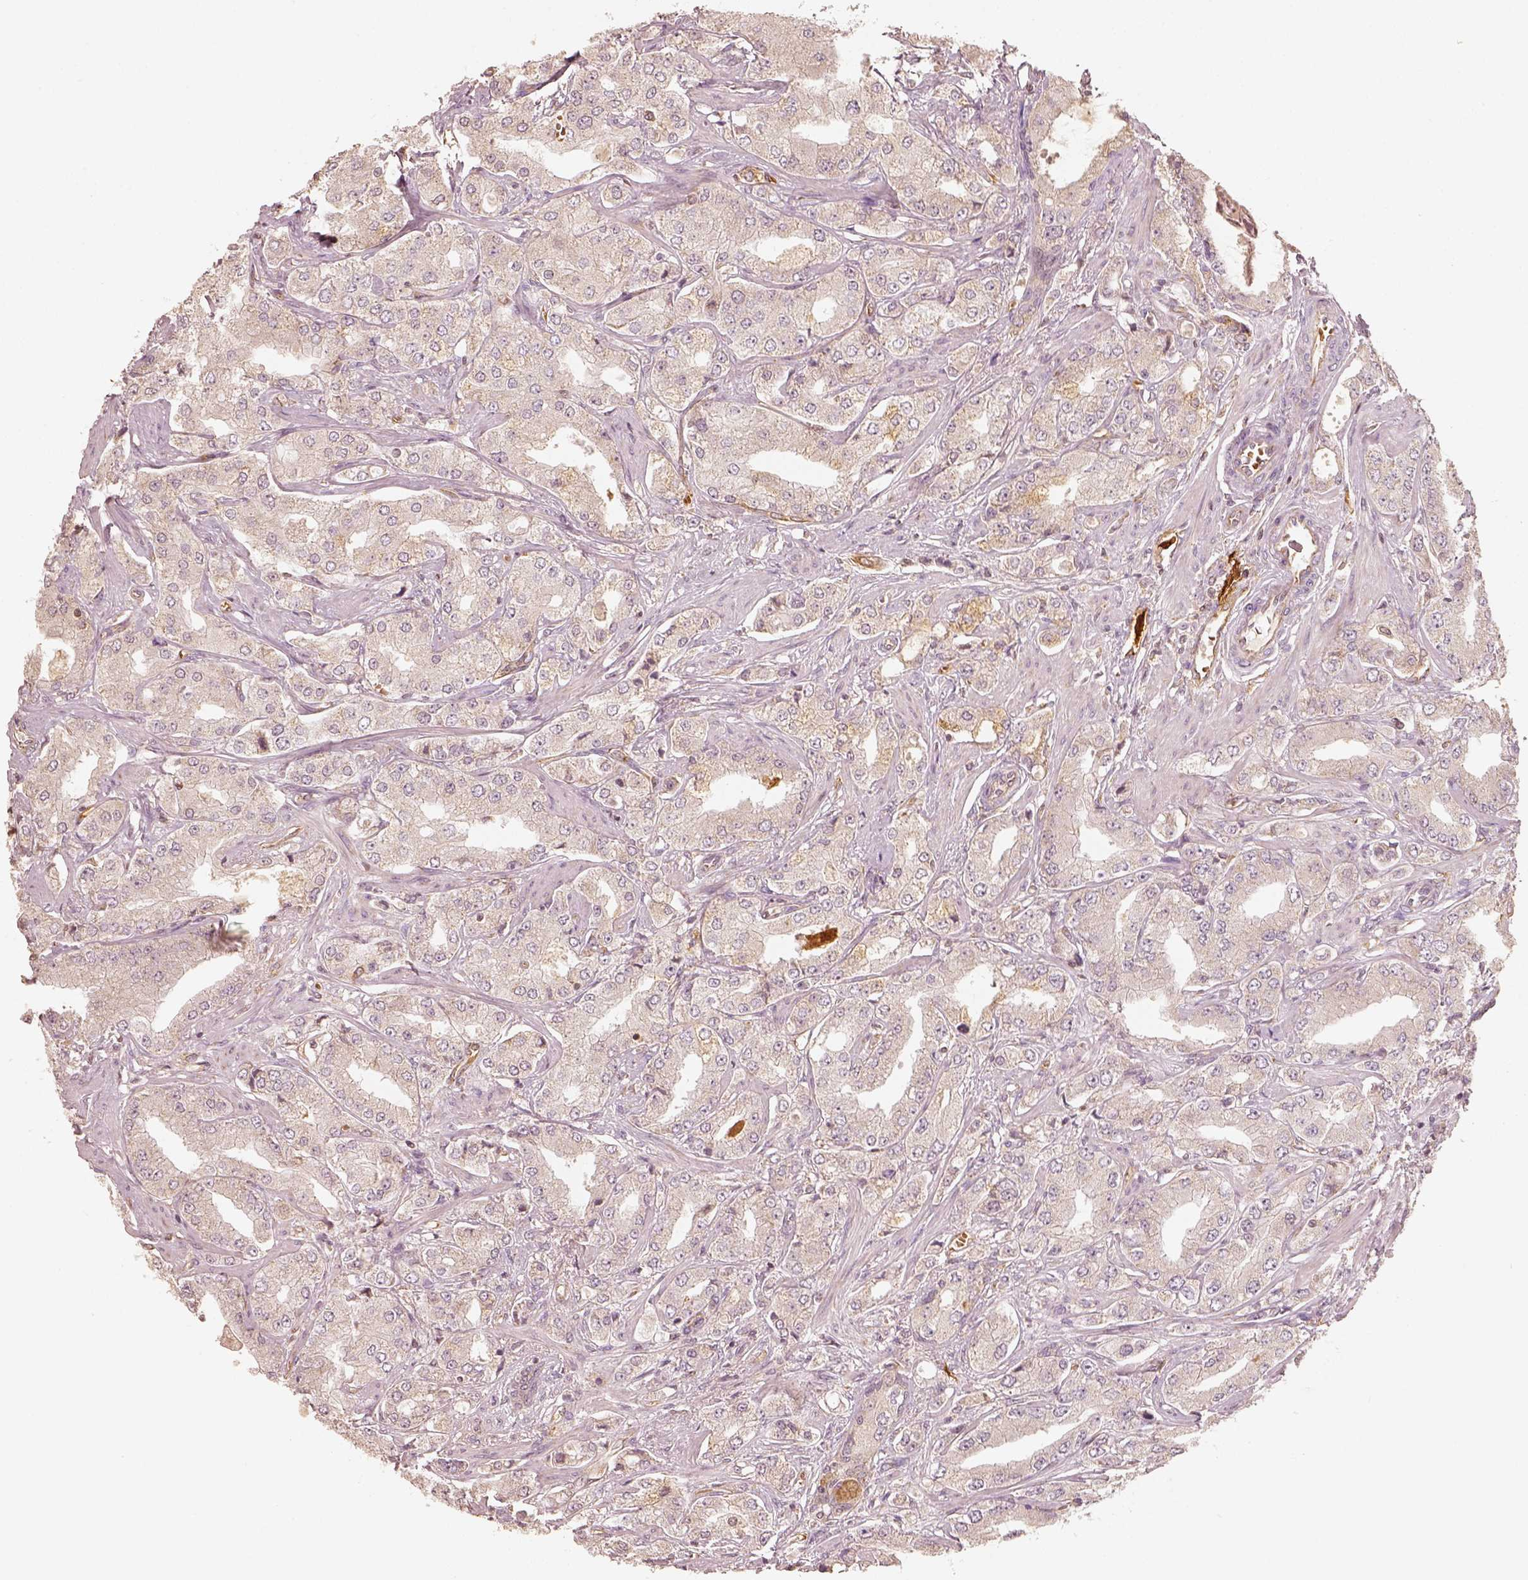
{"staining": {"intensity": "negative", "quantity": "none", "location": "none"}, "tissue": "prostate cancer", "cell_type": "Tumor cells", "image_type": "cancer", "snomed": [{"axis": "morphology", "description": "Adenocarcinoma, Low grade"}, {"axis": "topography", "description": "Prostate"}], "caption": "Immunohistochemistry of human prostate cancer (adenocarcinoma (low-grade)) displays no positivity in tumor cells.", "gene": "FSCN1", "patient": {"sex": "male", "age": 60}}